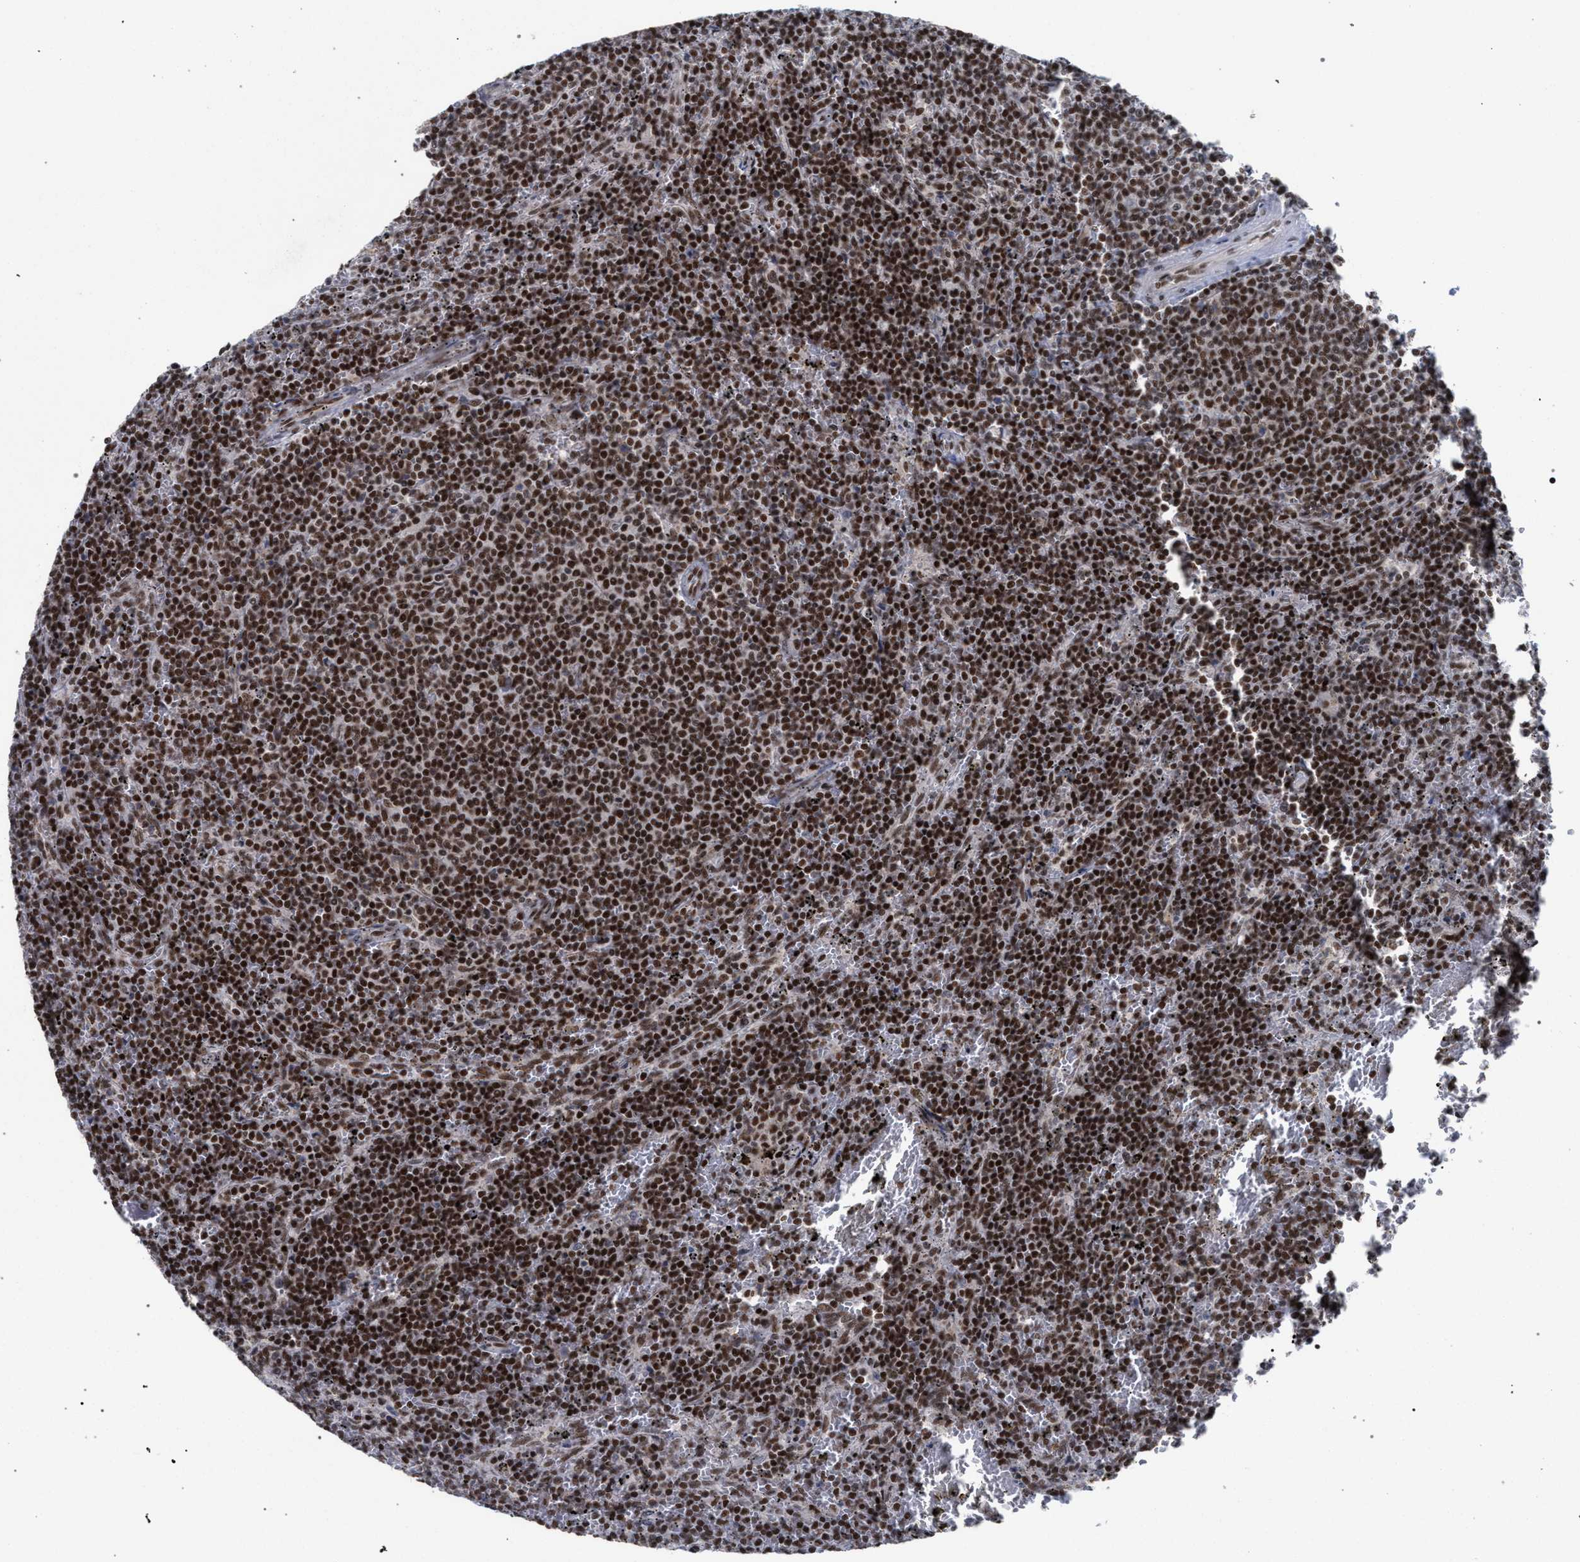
{"staining": {"intensity": "strong", "quantity": ">75%", "location": "nuclear"}, "tissue": "lymphoma", "cell_type": "Tumor cells", "image_type": "cancer", "snomed": [{"axis": "morphology", "description": "Malignant lymphoma, non-Hodgkin's type, Low grade"}, {"axis": "topography", "description": "Spleen"}], "caption": "DAB (3,3'-diaminobenzidine) immunohistochemical staining of human lymphoma exhibits strong nuclear protein positivity in about >75% of tumor cells.", "gene": "SCAF4", "patient": {"sex": "female", "age": 50}}